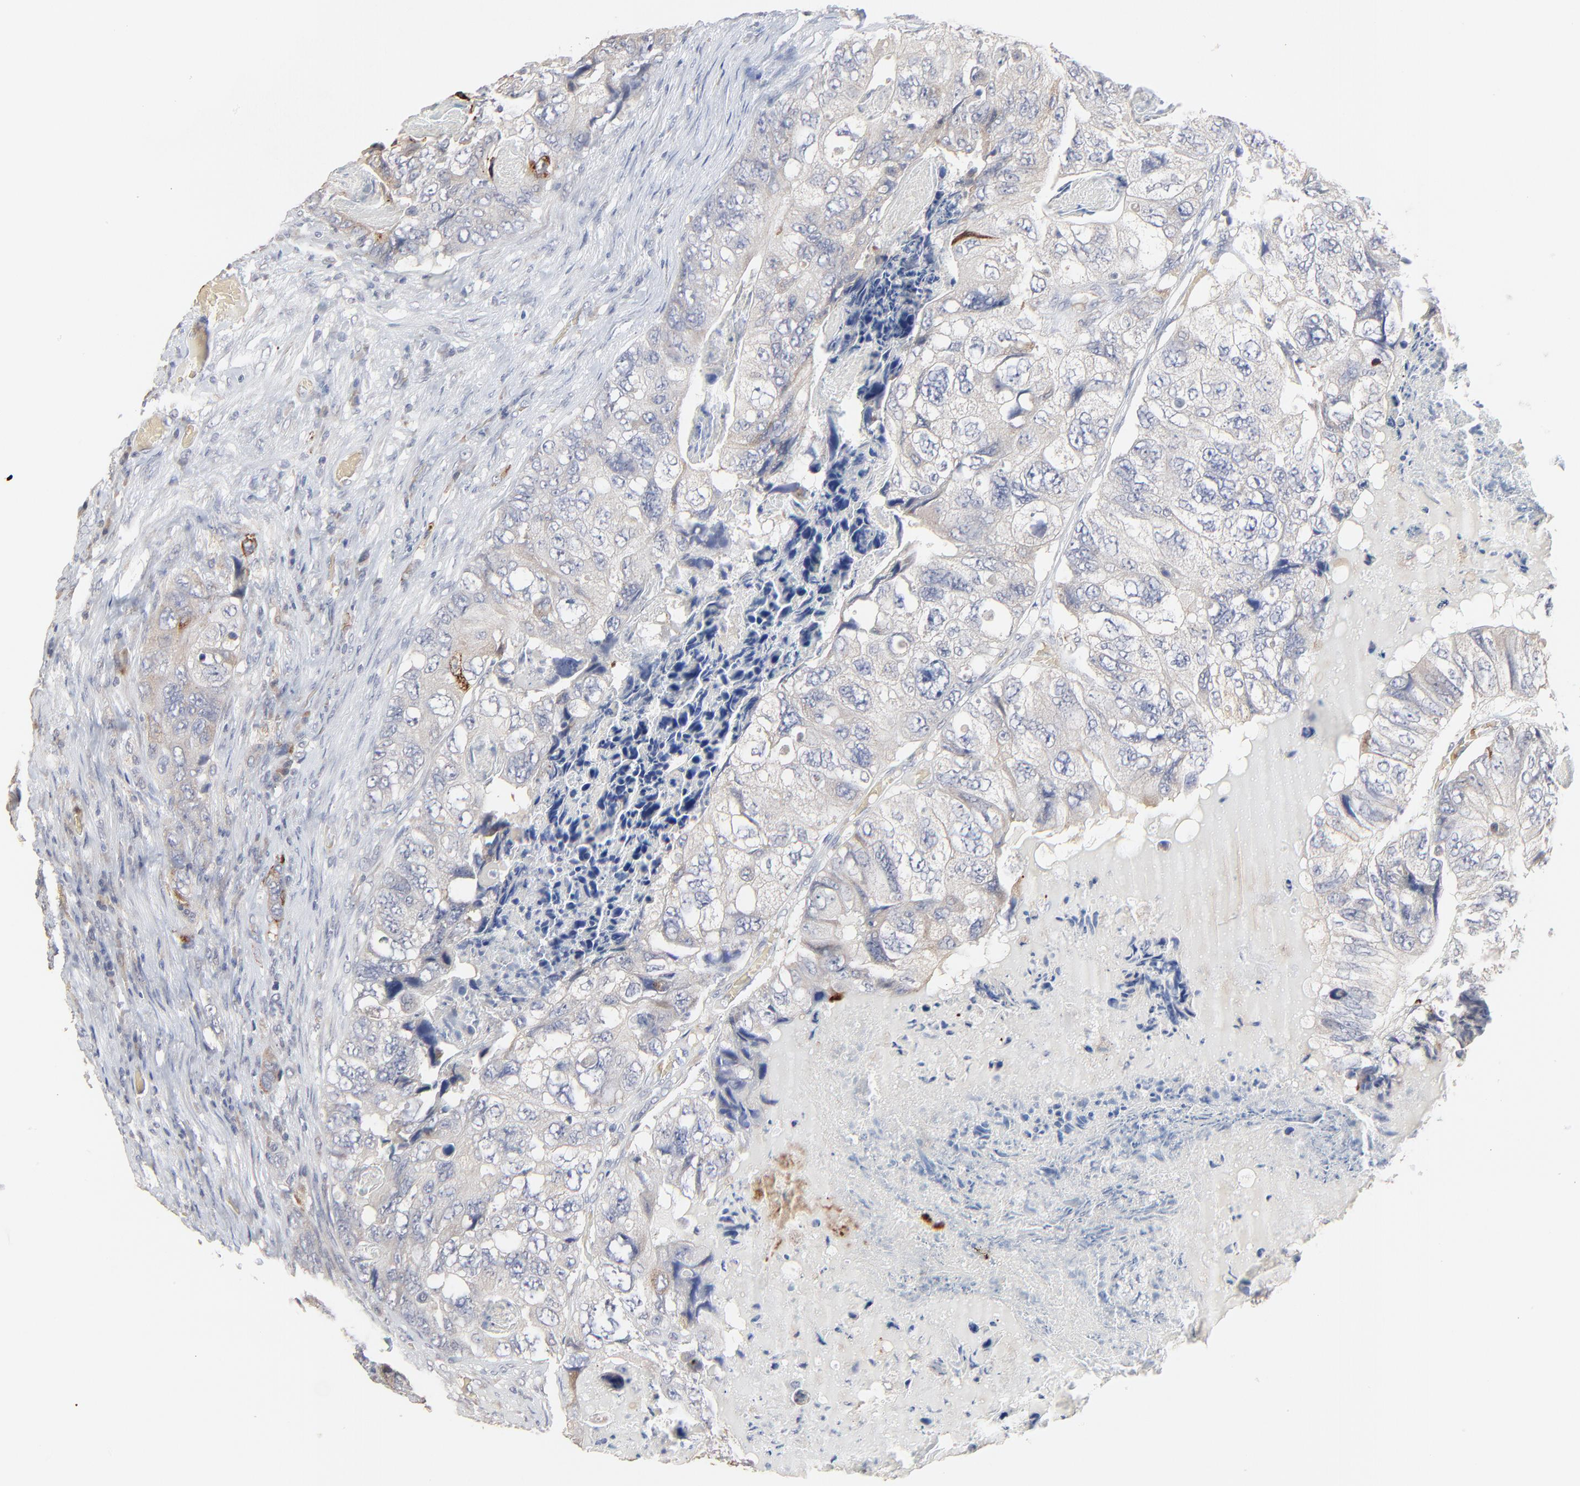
{"staining": {"intensity": "moderate", "quantity": "<25%", "location": "cytoplasmic/membranous"}, "tissue": "colorectal cancer", "cell_type": "Tumor cells", "image_type": "cancer", "snomed": [{"axis": "morphology", "description": "Adenocarcinoma, NOS"}, {"axis": "topography", "description": "Rectum"}], "caption": "A micrograph of colorectal adenocarcinoma stained for a protein shows moderate cytoplasmic/membranous brown staining in tumor cells.", "gene": "FANCB", "patient": {"sex": "female", "age": 82}}